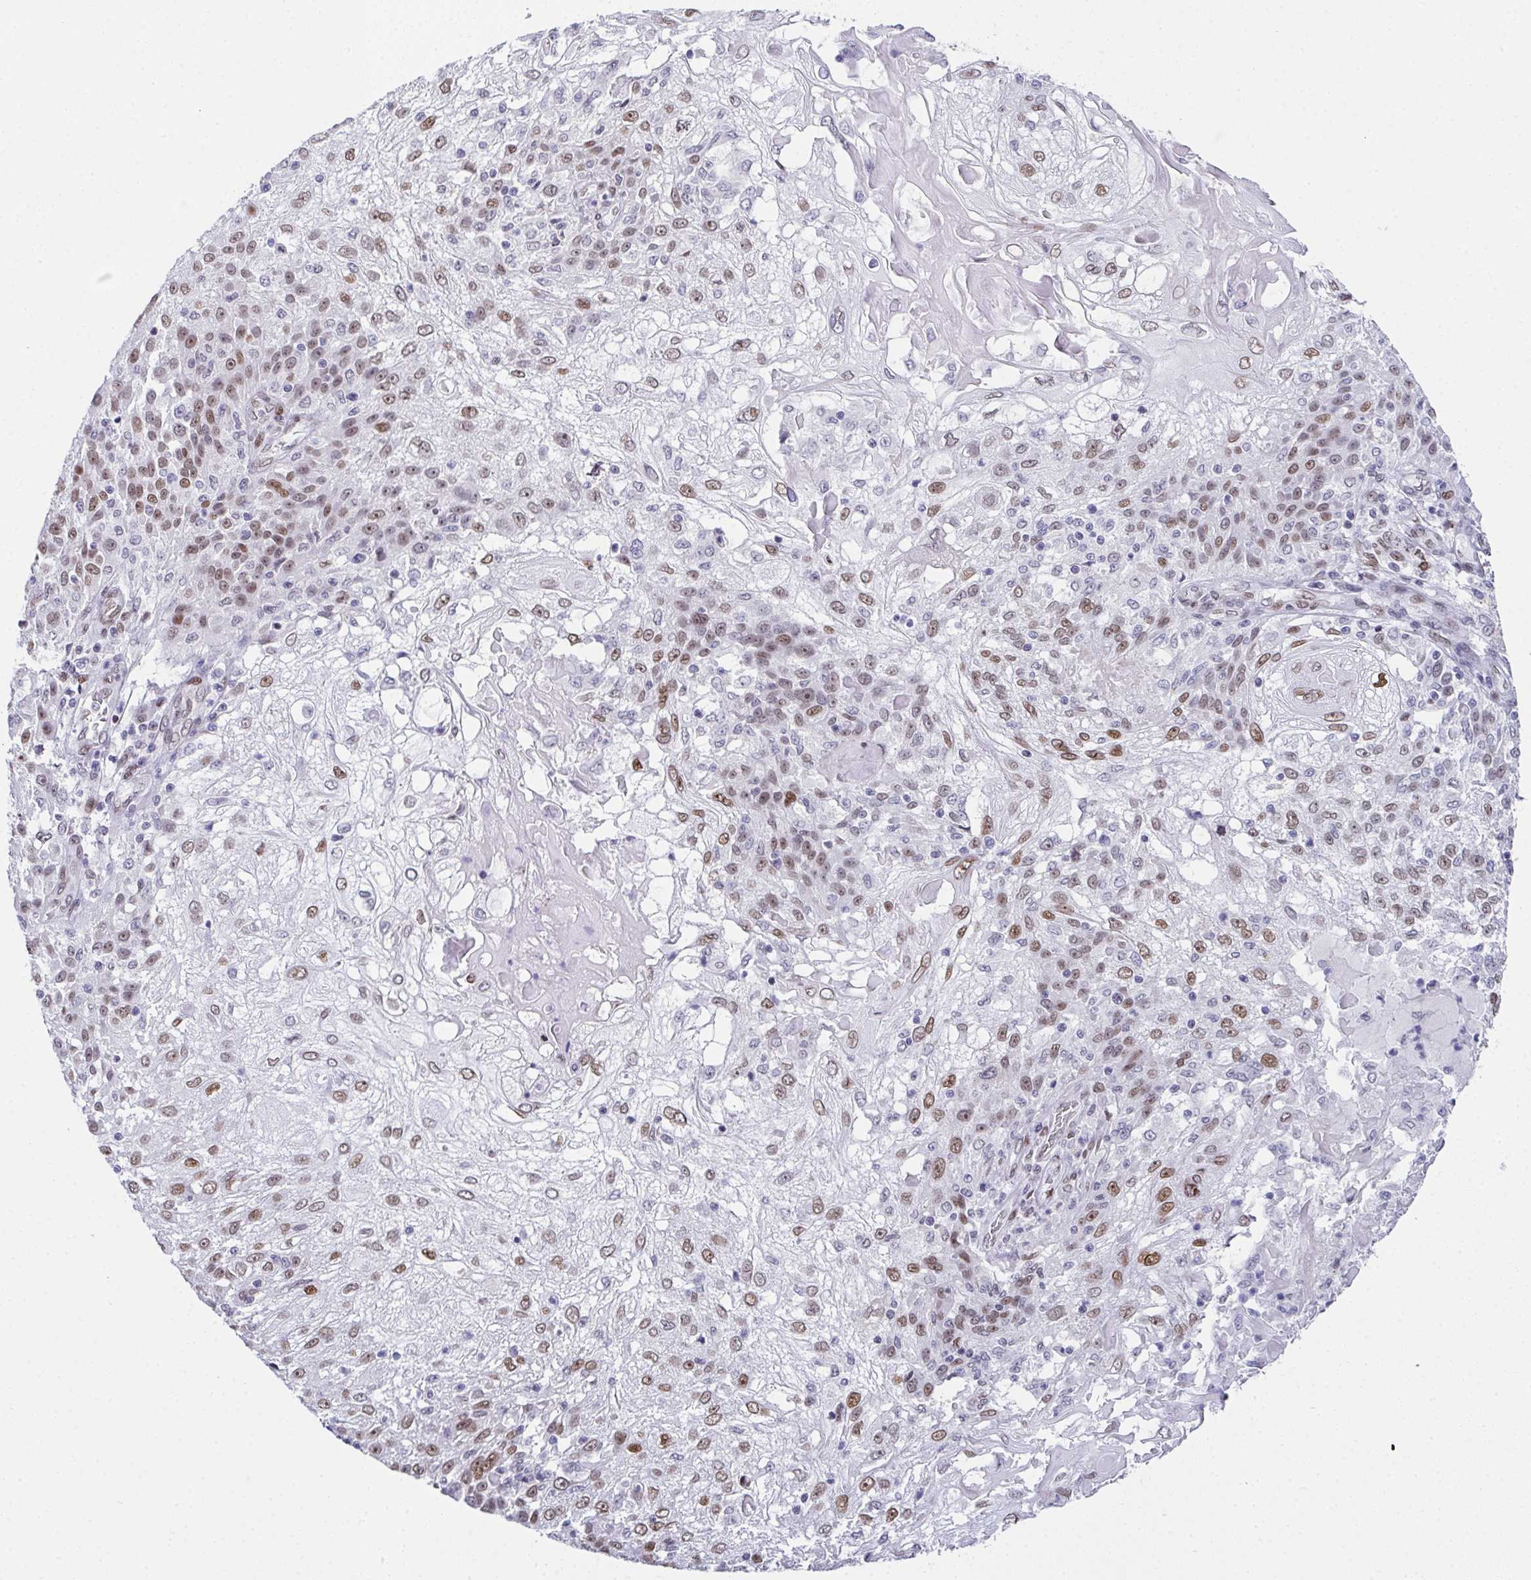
{"staining": {"intensity": "moderate", "quantity": ">75%", "location": "nuclear"}, "tissue": "skin cancer", "cell_type": "Tumor cells", "image_type": "cancer", "snomed": [{"axis": "morphology", "description": "Normal tissue, NOS"}, {"axis": "morphology", "description": "Squamous cell carcinoma, NOS"}, {"axis": "topography", "description": "Skin"}], "caption": "A brown stain highlights moderate nuclear positivity of a protein in skin cancer (squamous cell carcinoma) tumor cells.", "gene": "RB1", "patient": {"sex": "female", "age": 83}}